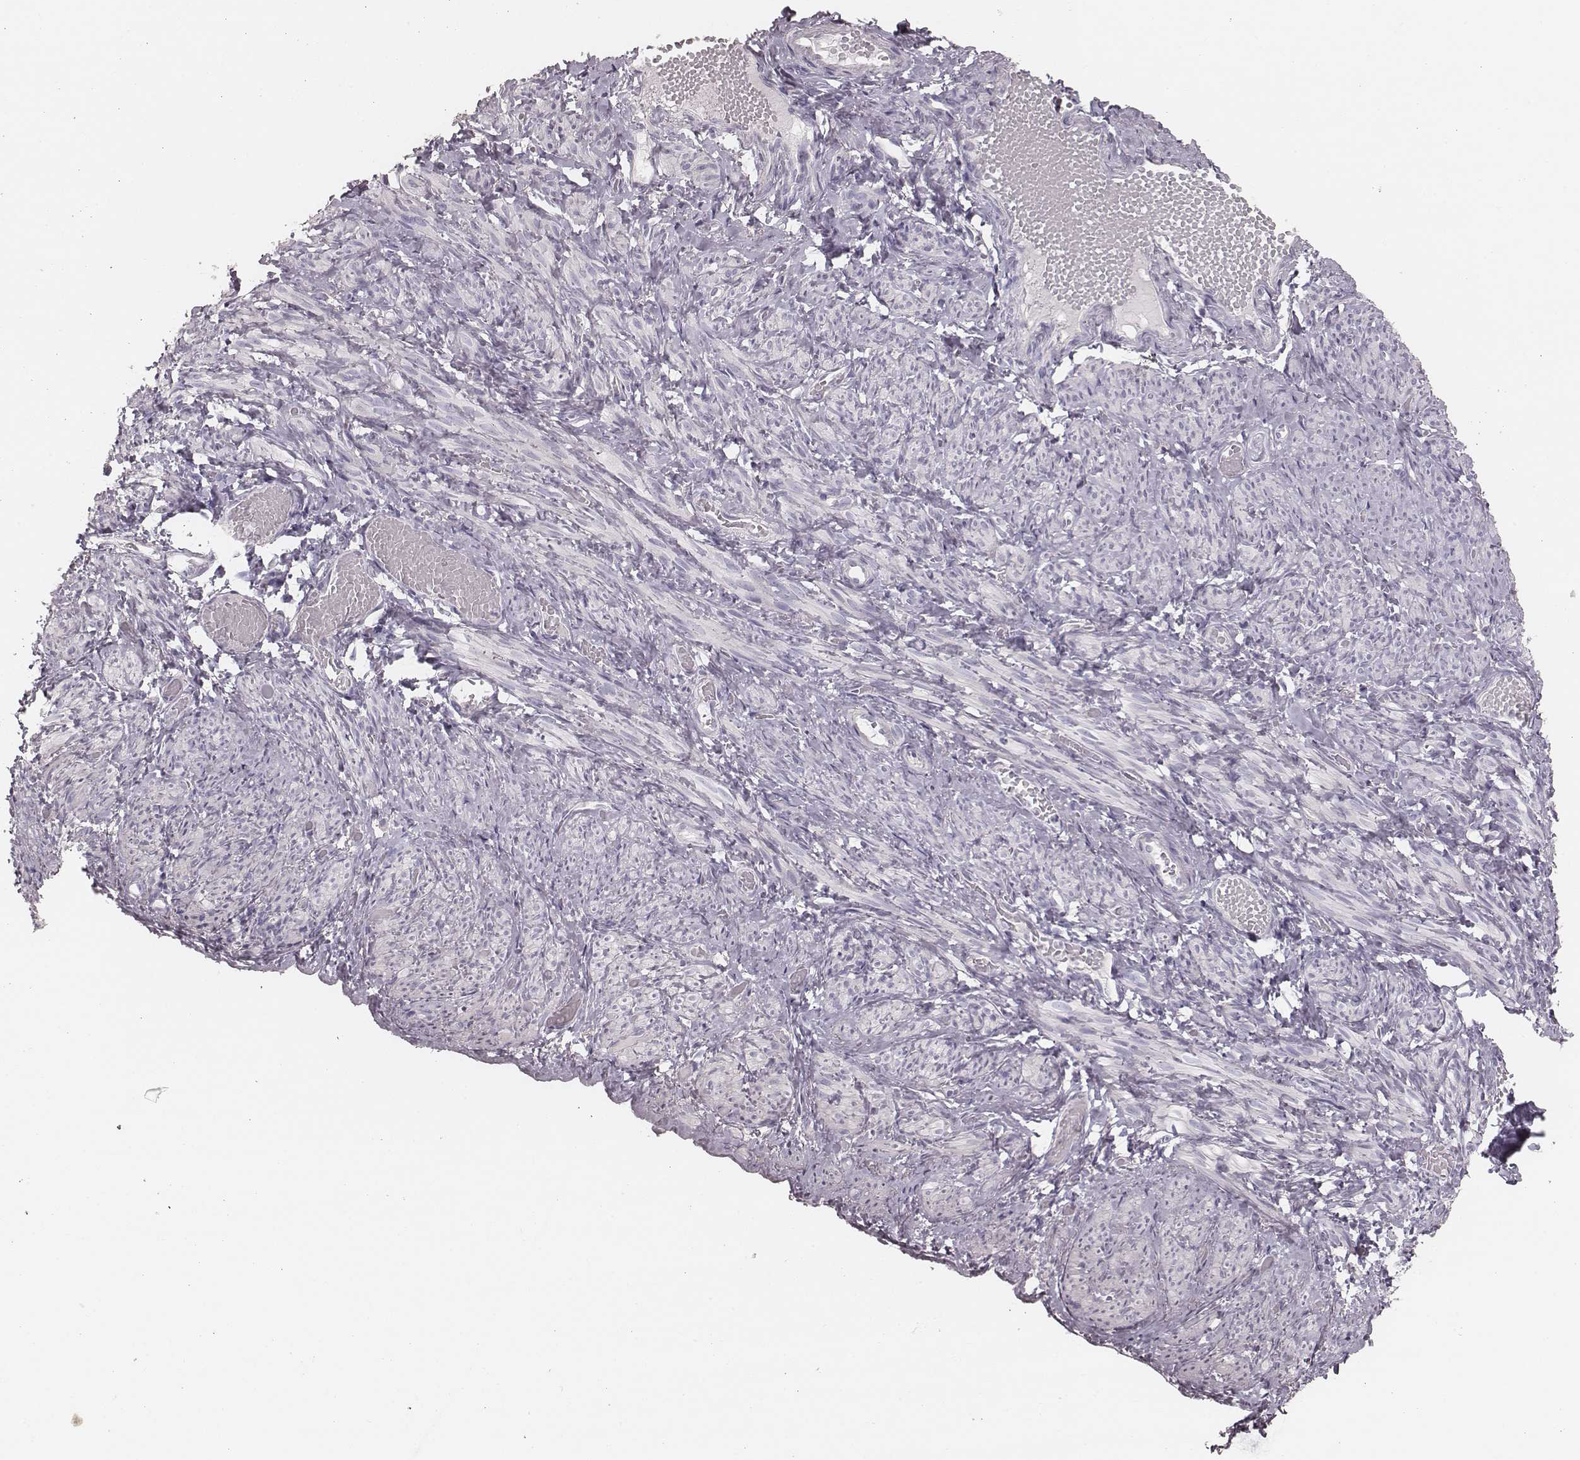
{"staining": {"intensity": "negative", "quantity": "none", "location": "none"}, "tissue": "smooth muscle", "cell_type": "Smooth muscle cells", "image_type": "normal", "snomed": [{"axis": "morphology", "description": "Normal tissue, NOS"}, {"axis": "topography", "description": "Smooth muscle"}], "caption": "This is an IHC histopathology image of normal human smooth muscle. There is no positivity in smooth muscle cells.", "gene": "ZP4", "patient": {"sex": "female", "age": 65}}